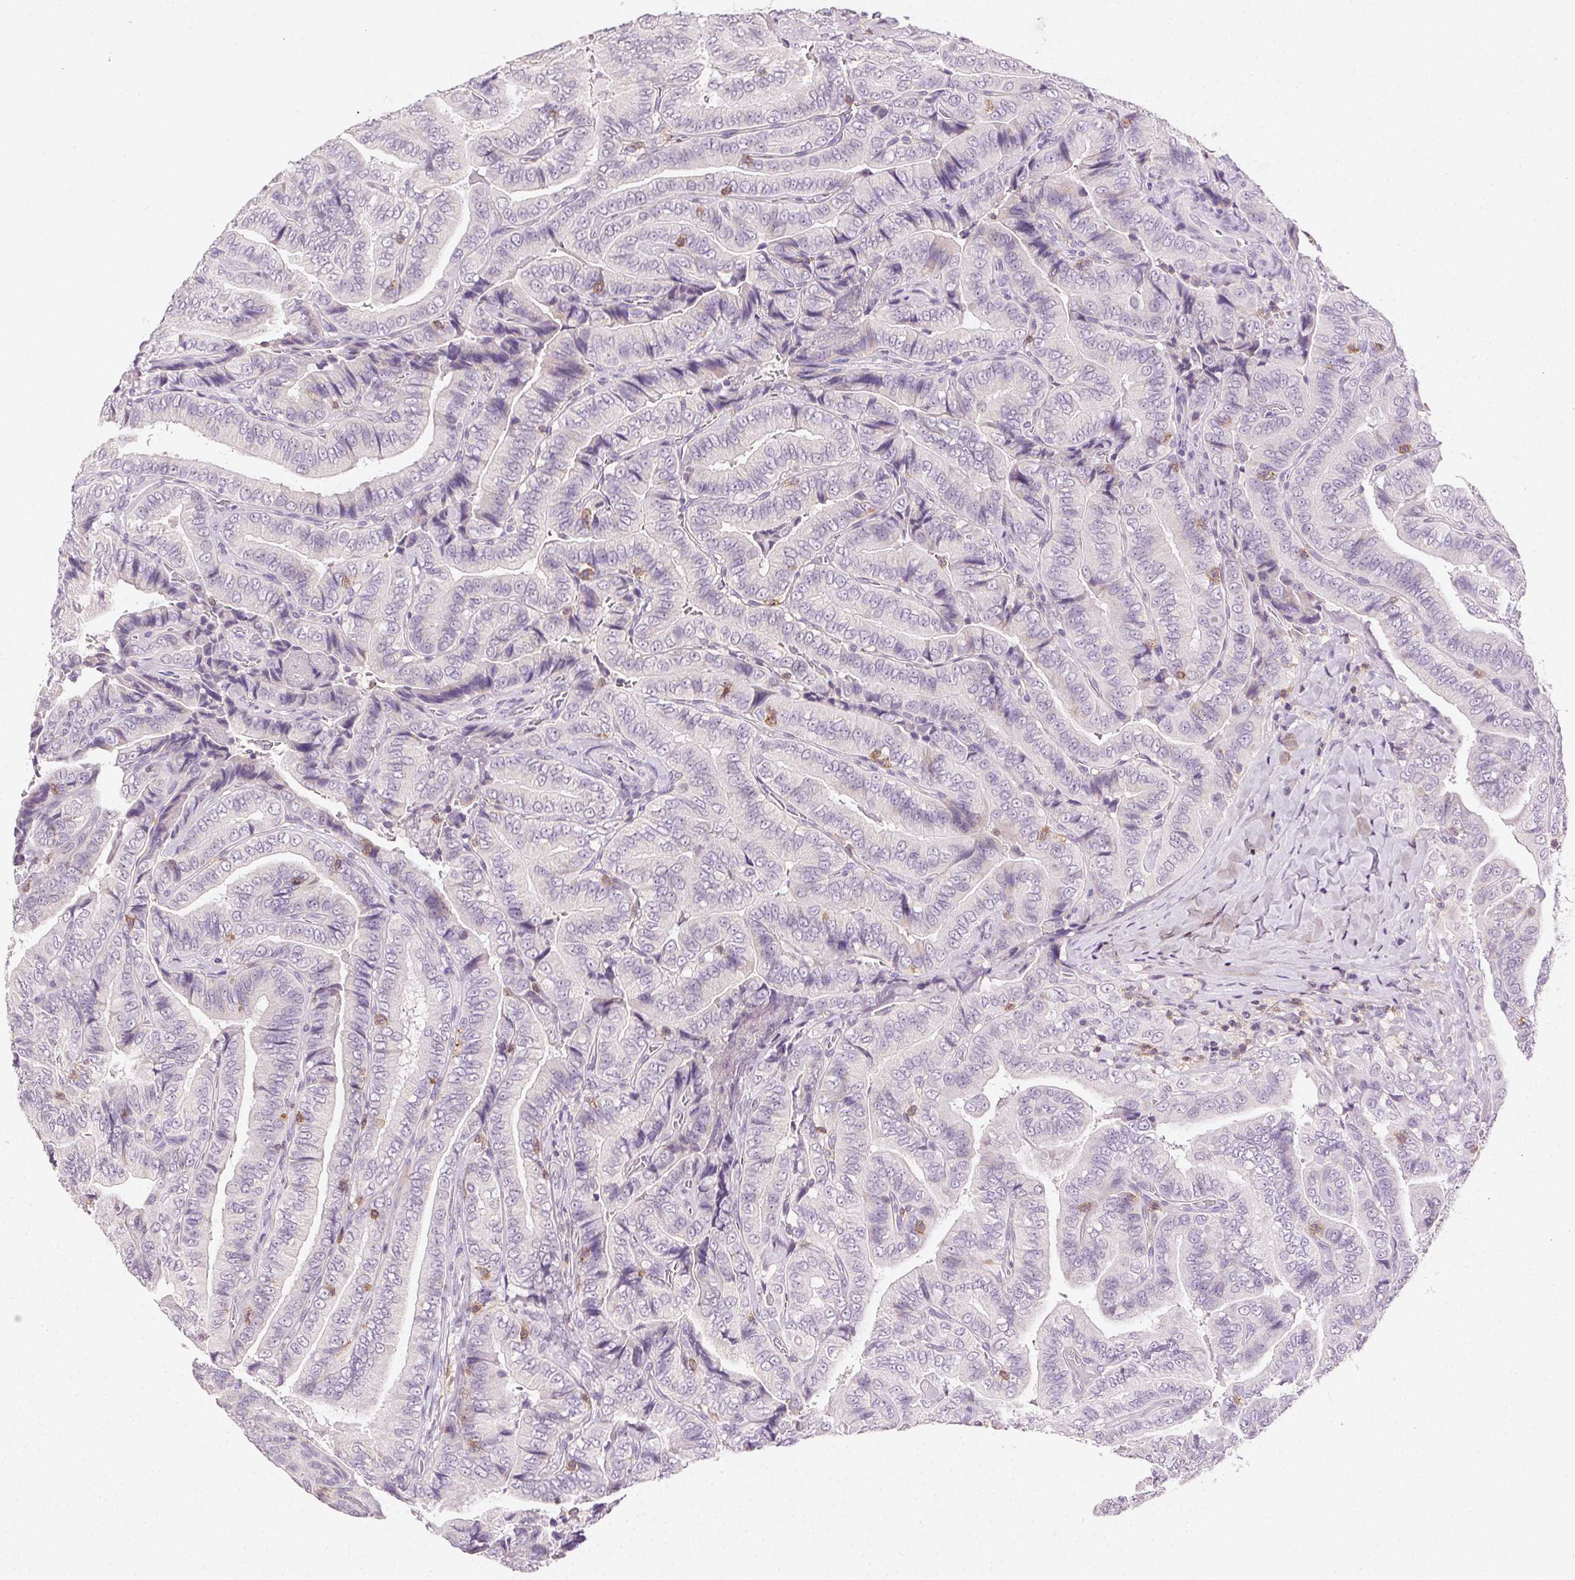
{"staining": {"intensity": "negative", "quantity": "none", "location": "none"}, "tissue": "thyroid cancer", "cell_type": "Tumor cells", "image_type": "cancer", "snomed": [{"axis": "morphology", "description": "Papillary adenocarcinoma, NOS"}, {"axis": "topography", "description": "Thyroid gland"}], "caption": "High magnification brightfield microscopy of thyroid cancer stained with DAB (3,3'-diaminobenzidine) (brown) and counterstained with hematoxylin (blue): tumor cells show no significant staining.", "gene": "AKAP5", "patient": {"sex": "male", "age": 61}}